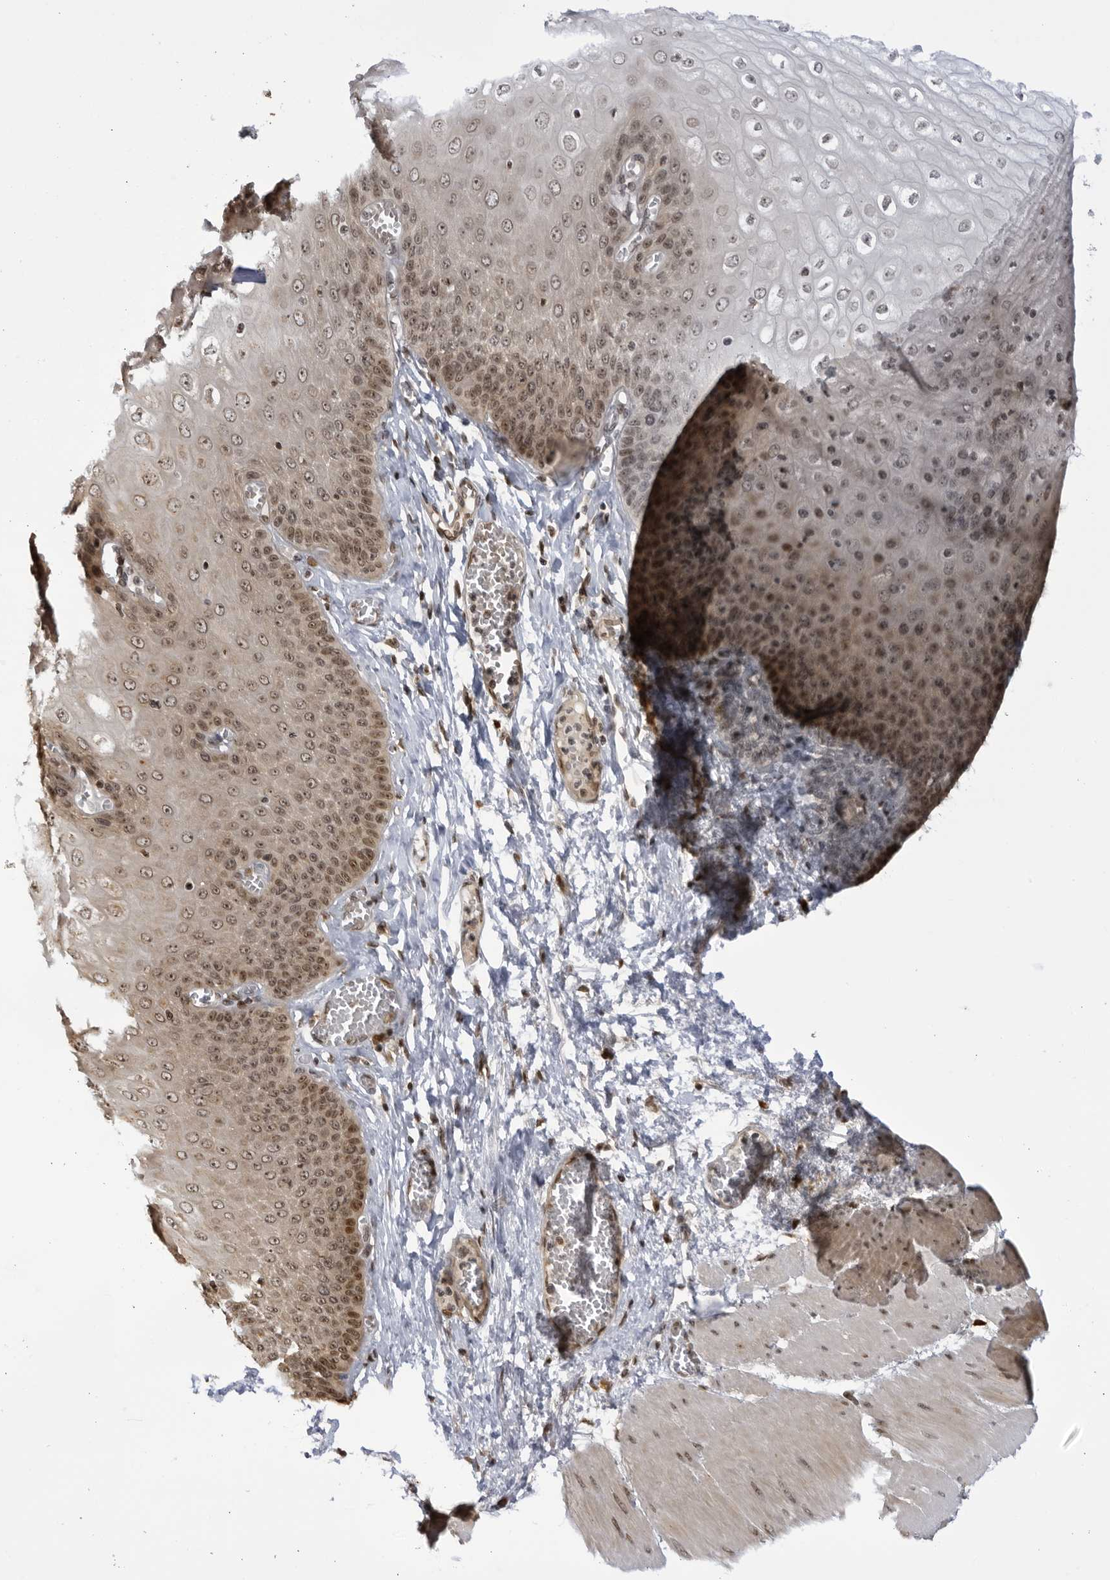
{"staining": {"intensity": "moderate", "quantity": ">75%", "location": "nuclear"}, "tissue": "esophagus", "cell_type": "Squamous epithelial cells", "image_type": "normal", "snomed": [{"axis": "morphology", "description": "Normal tissue, NOS"}, {"axis": "topography", "description": "Esophagus"}], "caption": "Immunohistochemistry (IHC) of normal esophagus shows medium levels of moderate nuclear positivity in approximately >75% of squamous epithelial cells. Immunohistochemistry (IHC) stains the protein in brown and the nuclei are stained blue.", "gene": "RASGEF1C", "patient": {"sex": "male", "age": 60}}